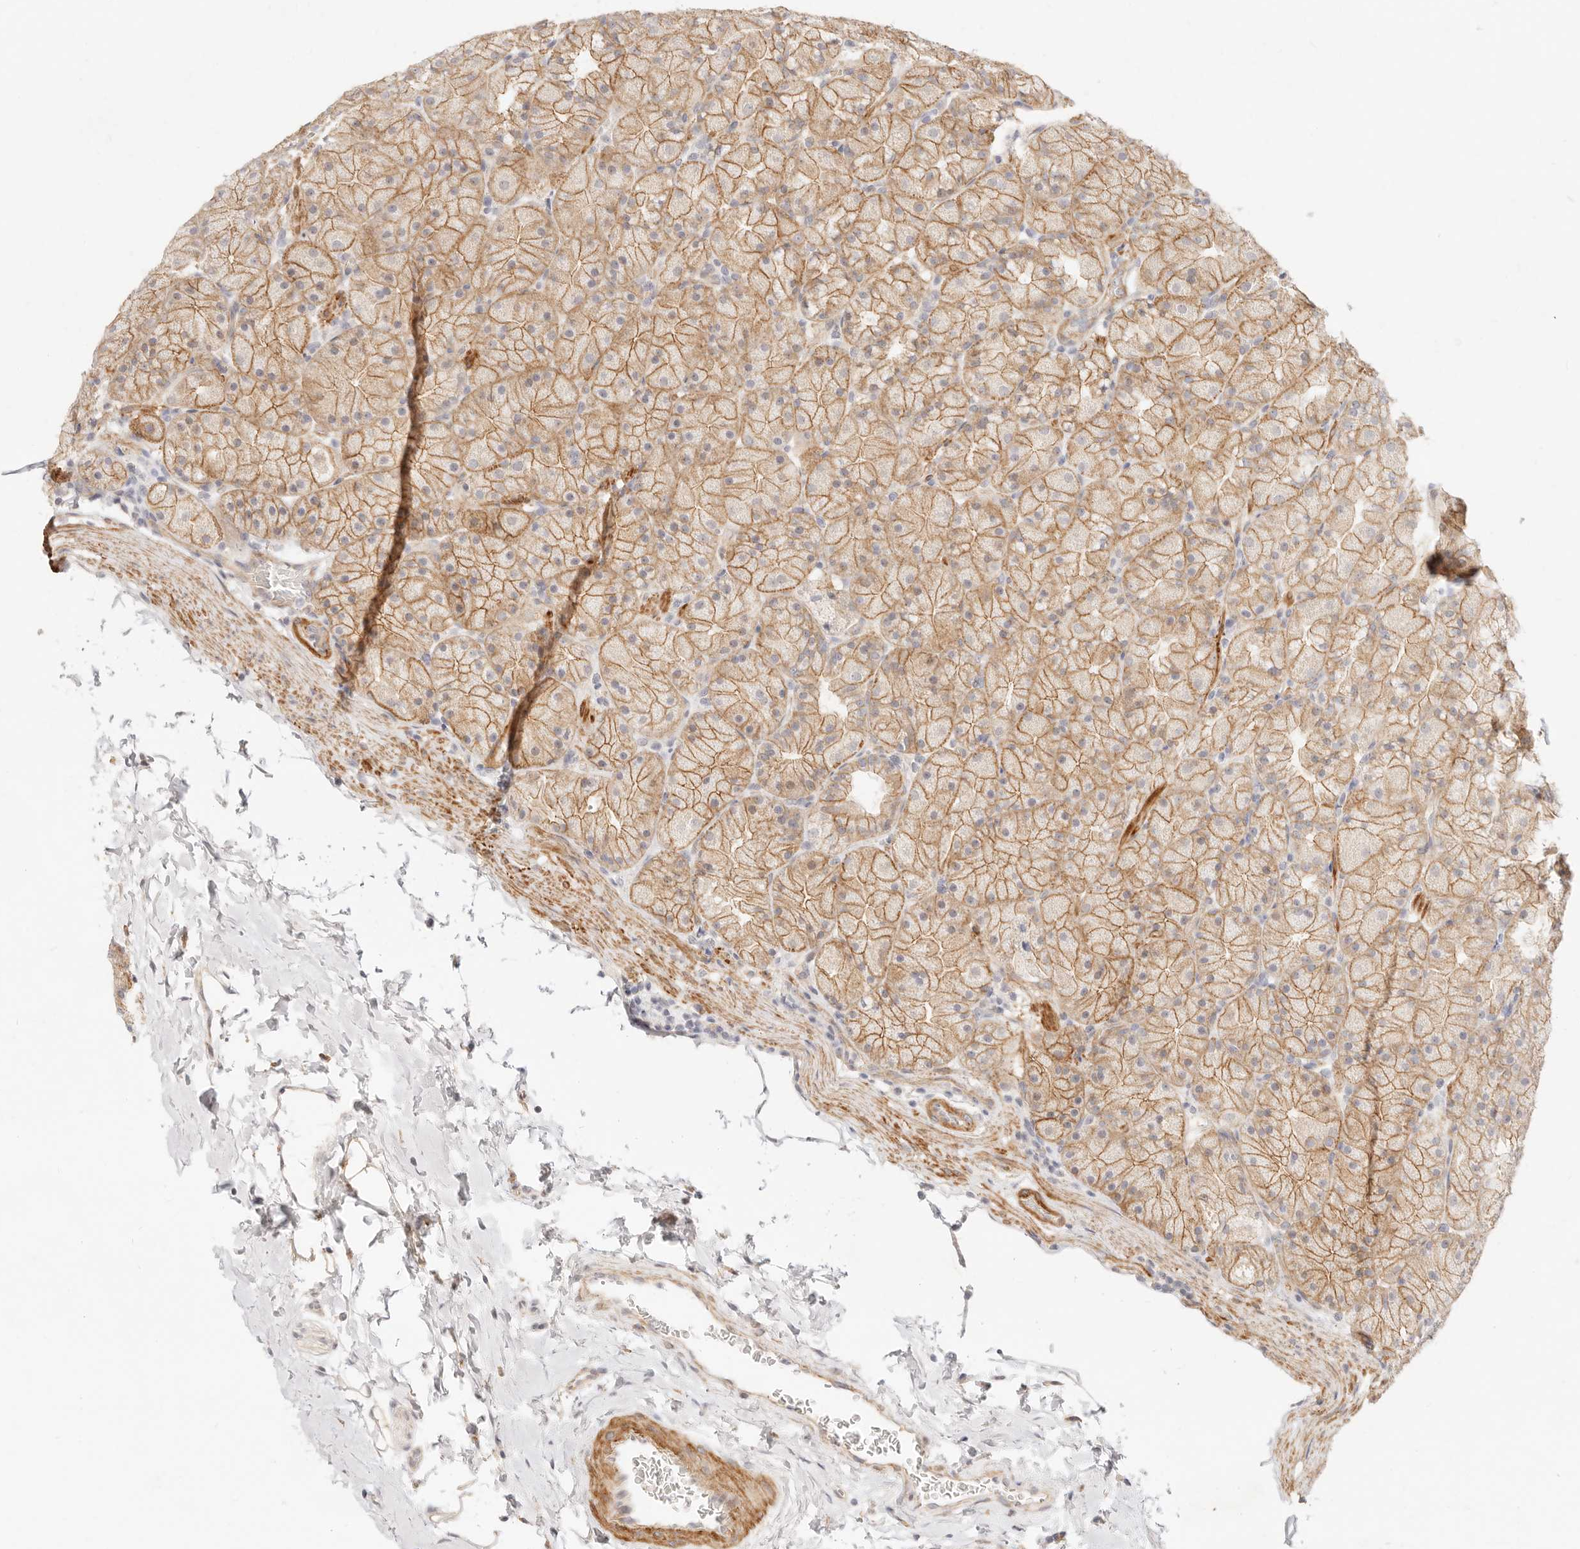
{"staining": {"intensity": "moderate", "quantity": ">75%", "location": "cytoplasmic/membranous"}, "tissue": "stomach", "cell_type": "Glandular cells", "image_type": "normal", "snomed": [{"axis": "morphology", "description": "Normal tissue, NOS"}, {"axis": "topography", "description": "Stomach, upper"}, {"axis": "topography", "description": "Stomach"}], "caption": "This image displays immunohistochemistry (IHC) staining of benign stomach, with medium moderate cytoplasmic/membranous expression in about >75% of glandular cells.", "gene": "UBXN10", "patient": {"sex": "male", "age": 48}}